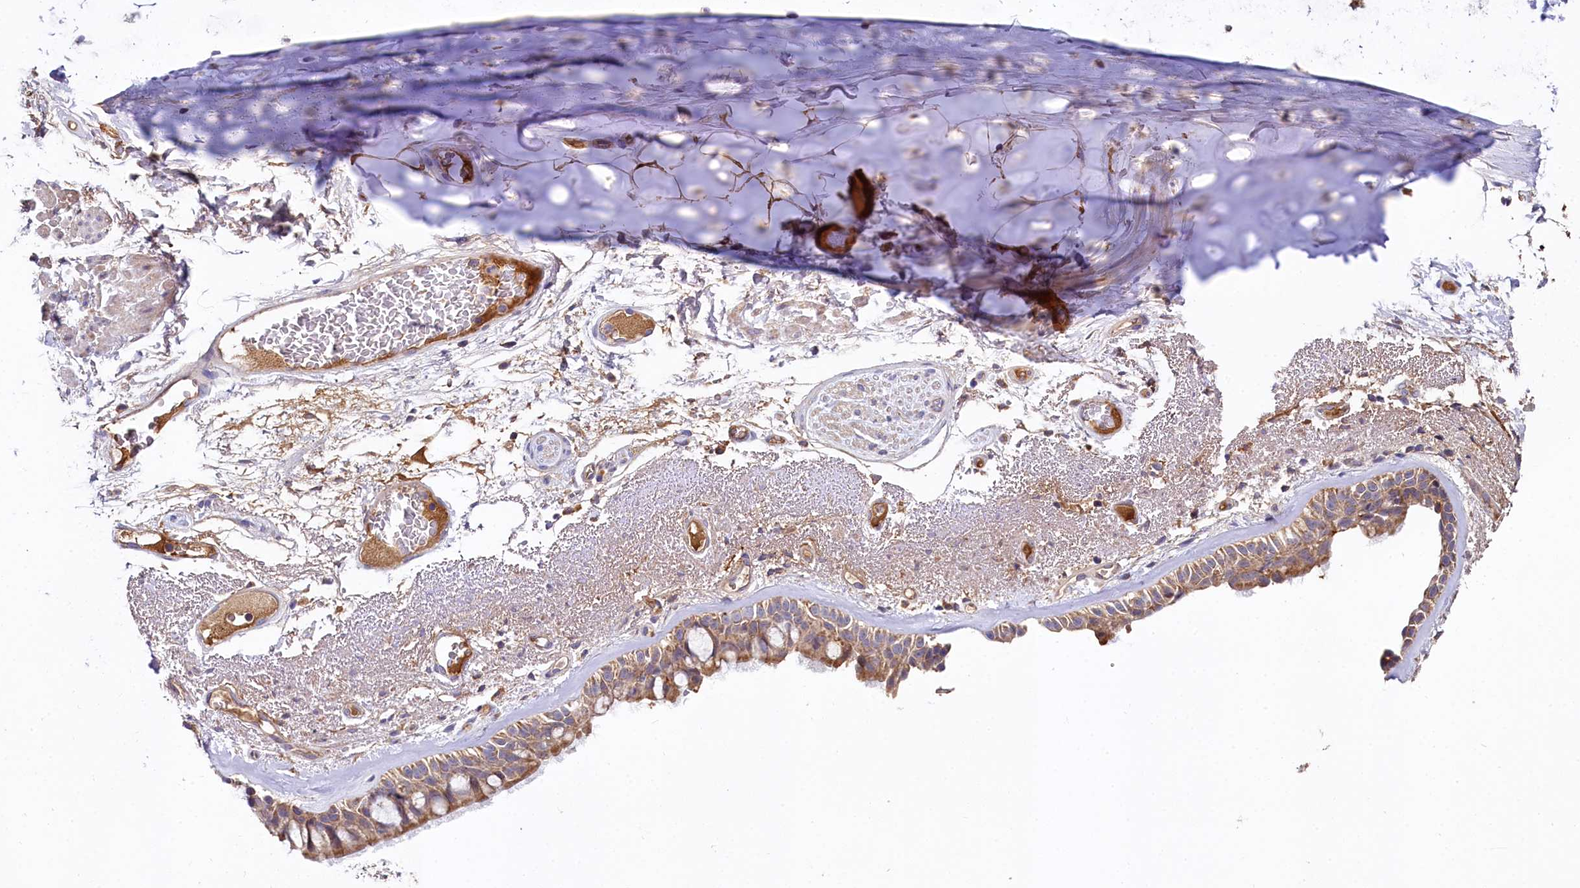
{"staining": {"intensity": "moderate", "quantity": ">75%", "location": "cytoplasmic/membranous"}, "tissue": "bronchus", "cell_type": "Respiratory epithelial cells", "image_type": "normal", "snomed": [{"axis": "morphology", "description": "Normal tissue, NOS"}, {"axis": "morphology", "description": "Squamous cell carcinoma, NOS"}, {"axis": "topography", "description": "Lymph node"}, {"axis": "topography", "description": "Bronchus"}, {"axis": "topography", "description": "Lung"}], "caption": "IHC of normal bronchus exhibits medium levels of moderate cytoplasmic/membranous expression in about >75% of respiratory epithelial cells. (DAB (3,3'-diaminobenzidine) IHC, brown staining for protein, blue staining for nuclei).", "gene": "SPRYD3", "patient": {"sex": "male", "age": 66}}